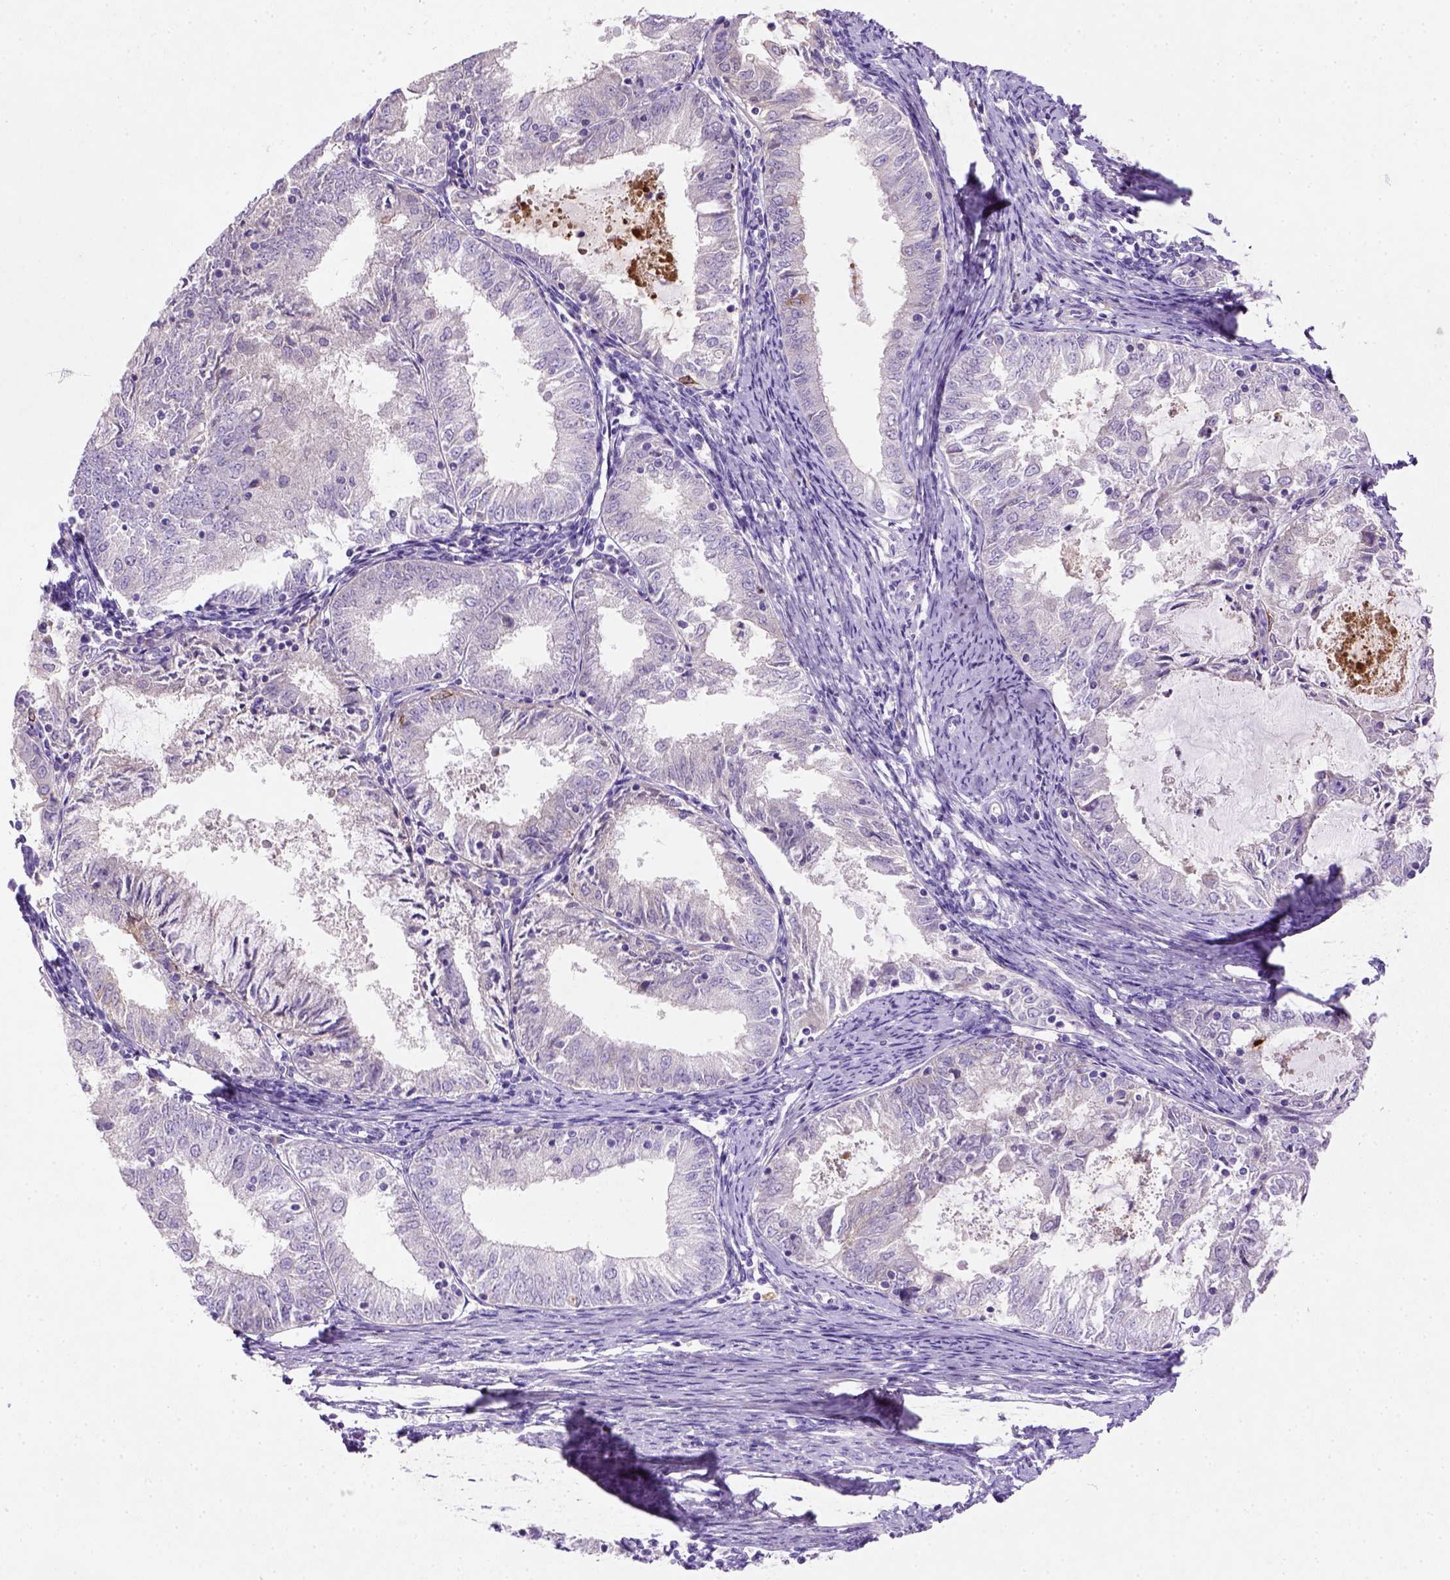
{"staining": {"intensity": "negative", "quantity": "none", "location": "none"}, "tissue": "endometrial cancer", "cell_type": "Tumor cells", "image_type": "cancer", "snomed": [{"axis": "morphology", "description": "Adenocarcinoma, NOS"}, {"axis": "topography", "description": "Endometrium"}], "caption": "Immunohistochemistry (IHC) image of adenocarcinoma (endometrial) stained for a protein (brown), which exhibits no positivity in tumor cells.", "gene": "NUDT2", "patient": {"sex": "female", "age": 57}}